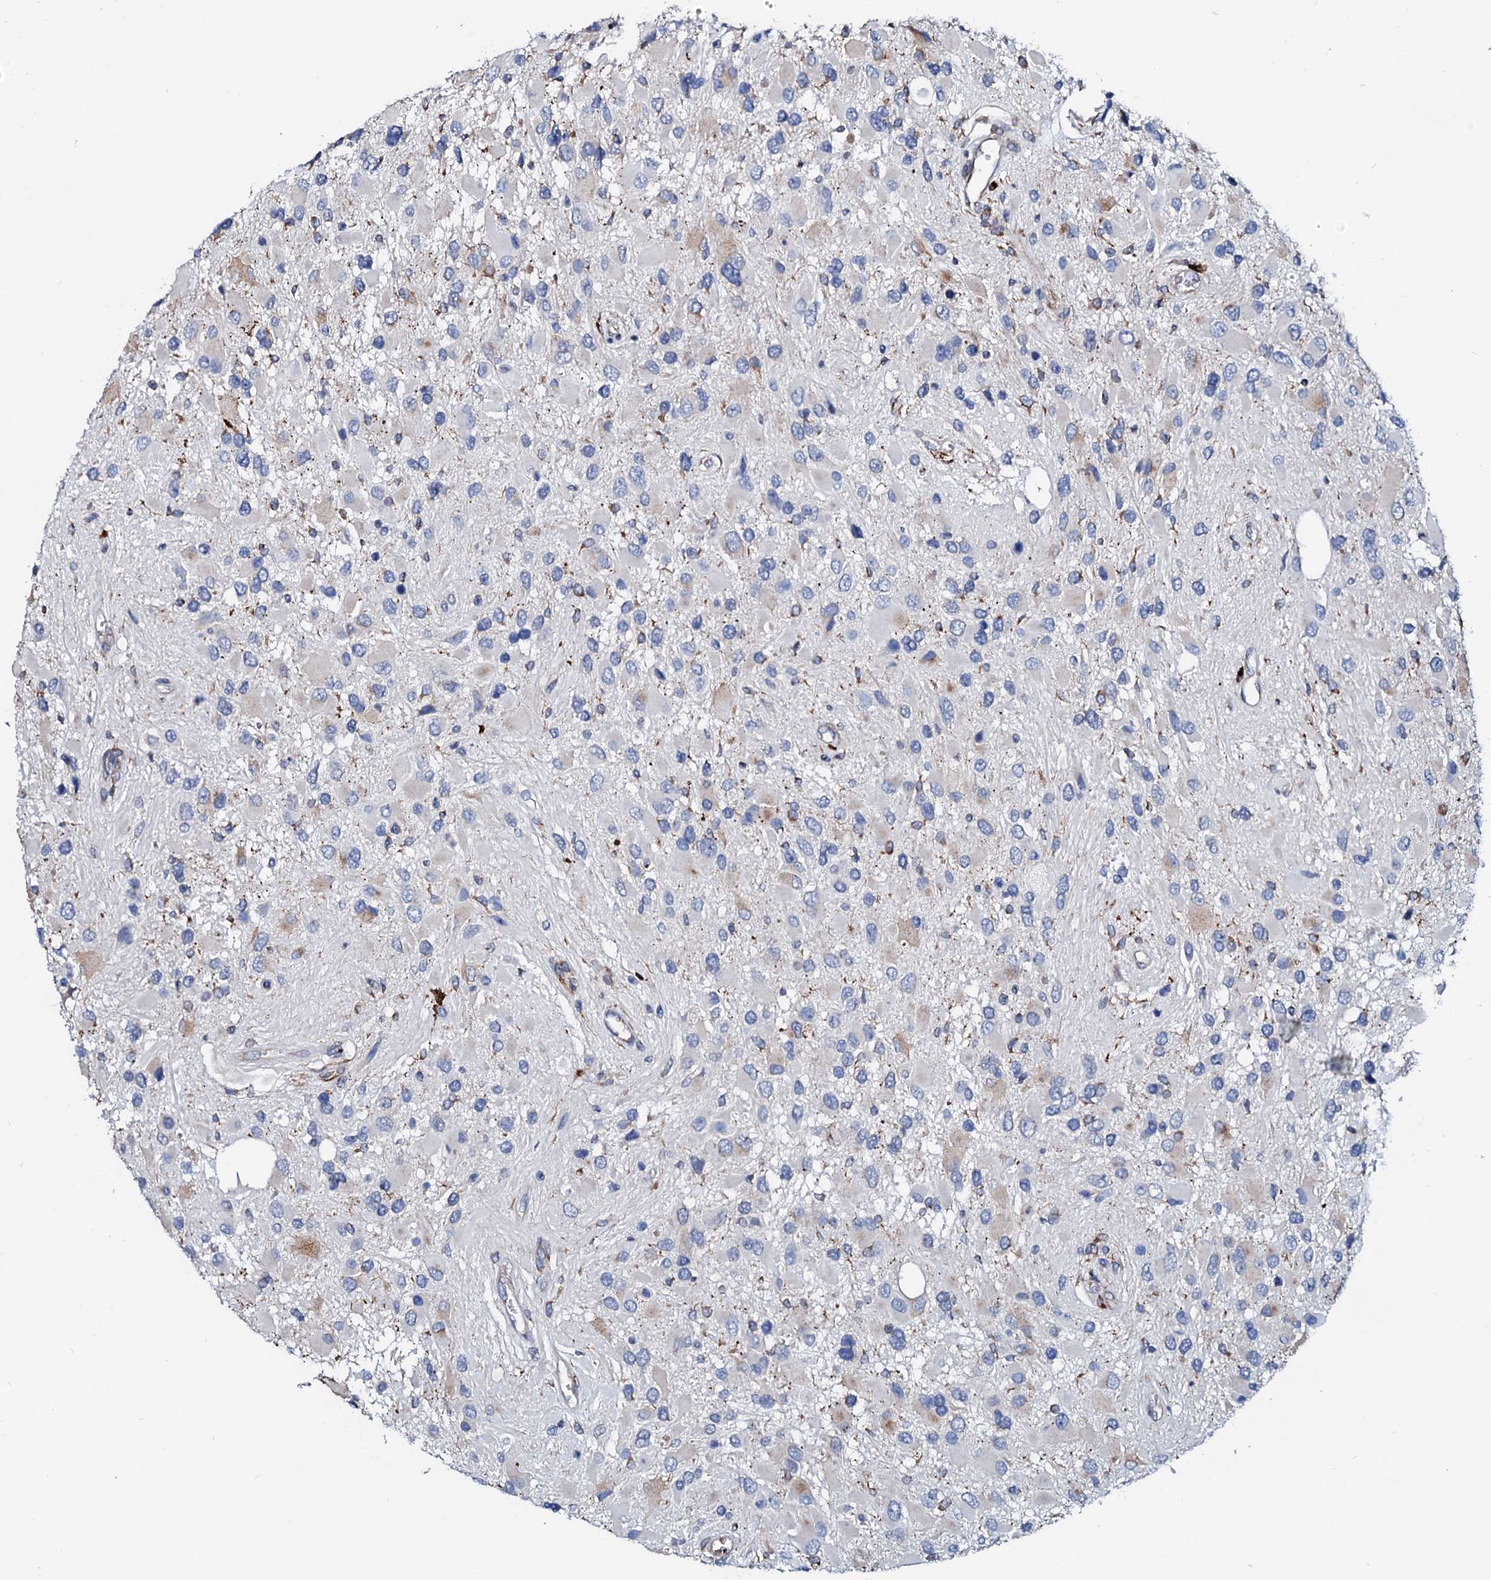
{"staining": {"intensity": "weak", "quantity": "<25%", "location": "cytoplasmic/membranous"}, "tissue": "glioma", "cell_type": "Tumor cells", "image_type": "cancer", "snomed": [{"axis": "morphology", "description": "Glioma, malignant, High grade"}, {"axis": "topography", "description": "Brain"}], "caption": "Immunohistochemistry histopathology image of human malignant glioma (high-grade) stained for a protein (brown), which reveals no staining in tumor cells.", "gene": "LMAN1", "patient": {"sex": "male", "age": 53}}